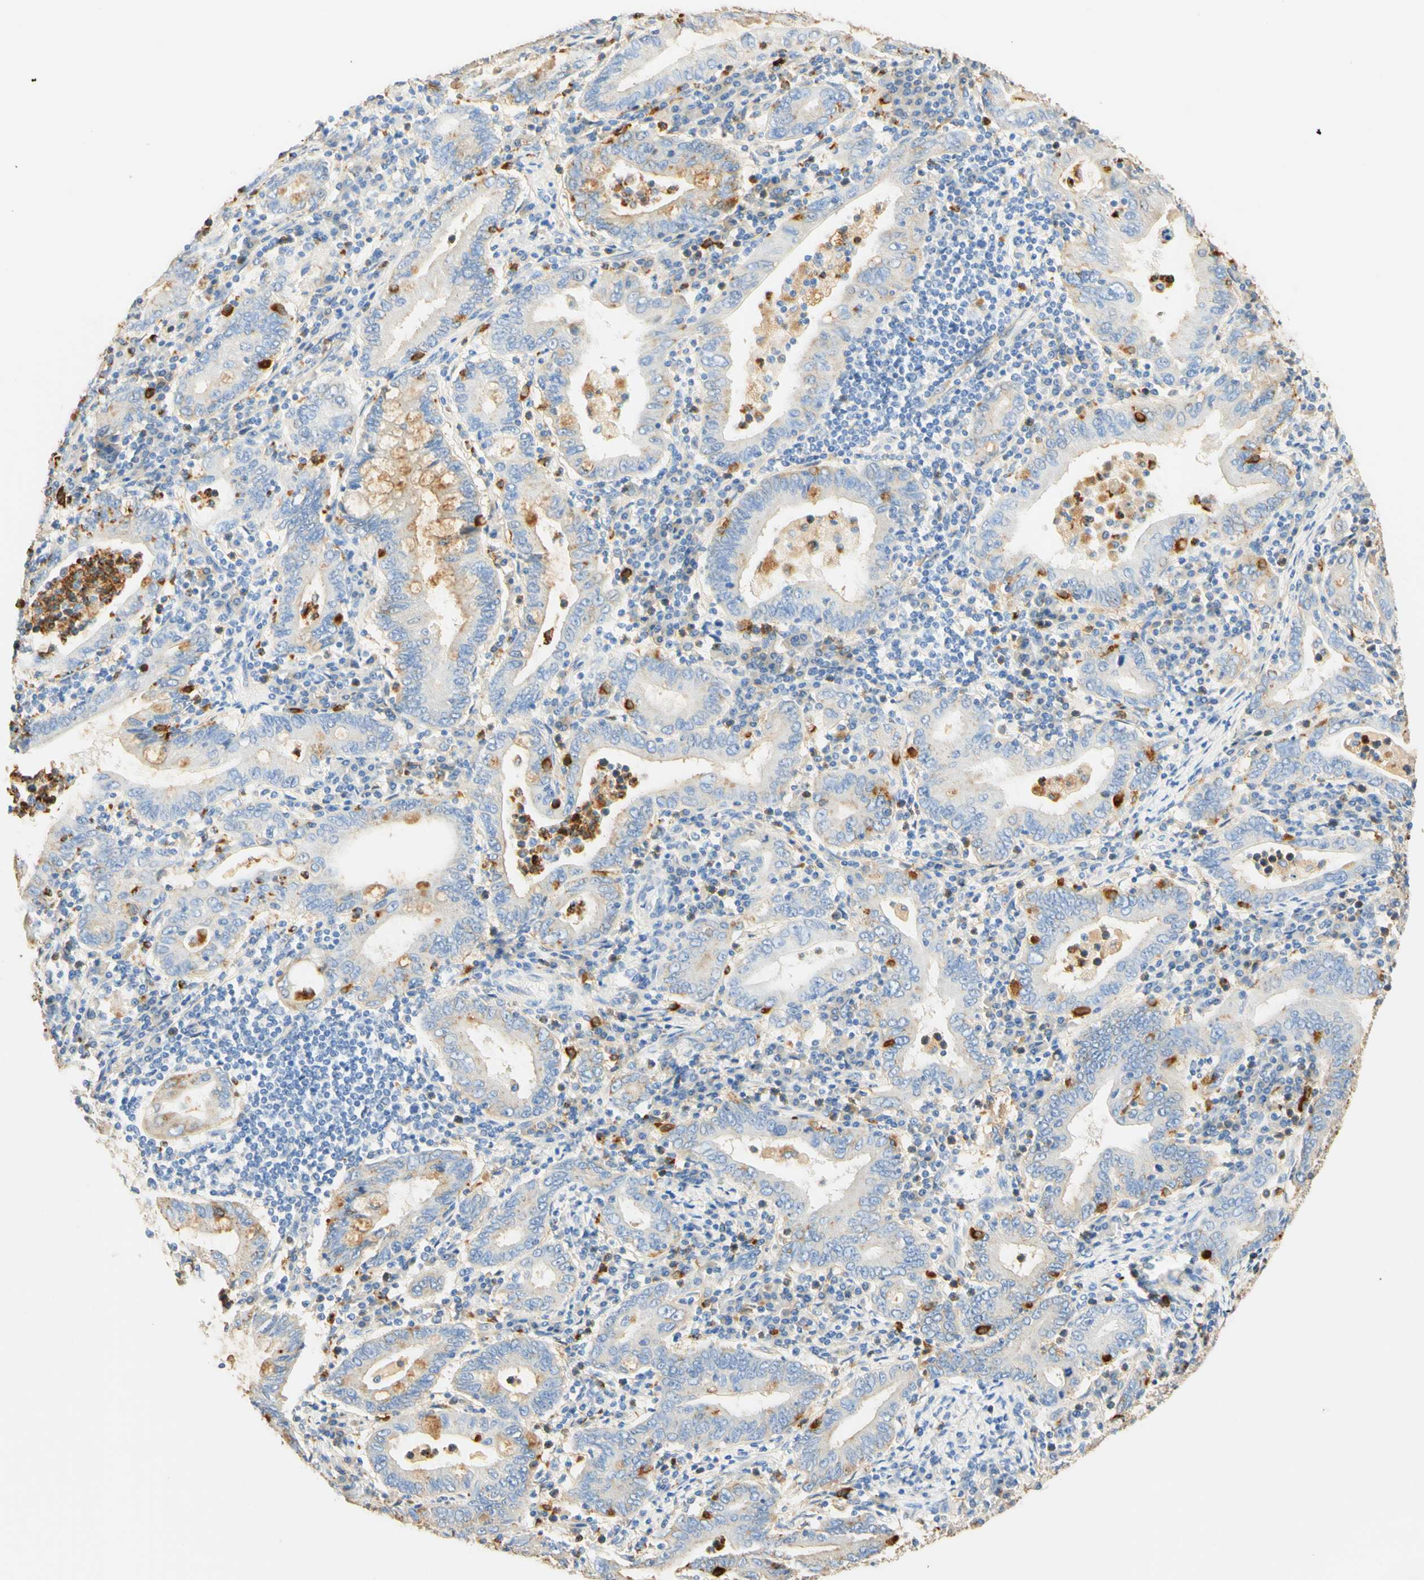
{"staining": {"intensity": "weak", "quantity": "25%-75%", "location": "cytoplasmic/membranous"}, "tissue": "stomach cancer", "cell_type": "Tumor cells", "image_type": "cancer", "snomed": [{"axis": "morphology", "description": "Normal tissue, NOS"}, {"axis": "morphology", "description": "Adenocarcinoma, NOS"}, {"axis": "topography", "description": "Esophagus"}, {"axis": "topography", "description": "Stomach, upper"}, {"axis": "topography", "description": "Peripheral nerve tissue"}], "caption": "The photomicrograph exhibits immunohistochemical staining of stomach cancer. There is weak cytoplasmic/membranous positivity is appreciated in approximately 25%-75% of tumor cells.", "gene": "CD63", "patient": {"sex": "male", "age": 62}}